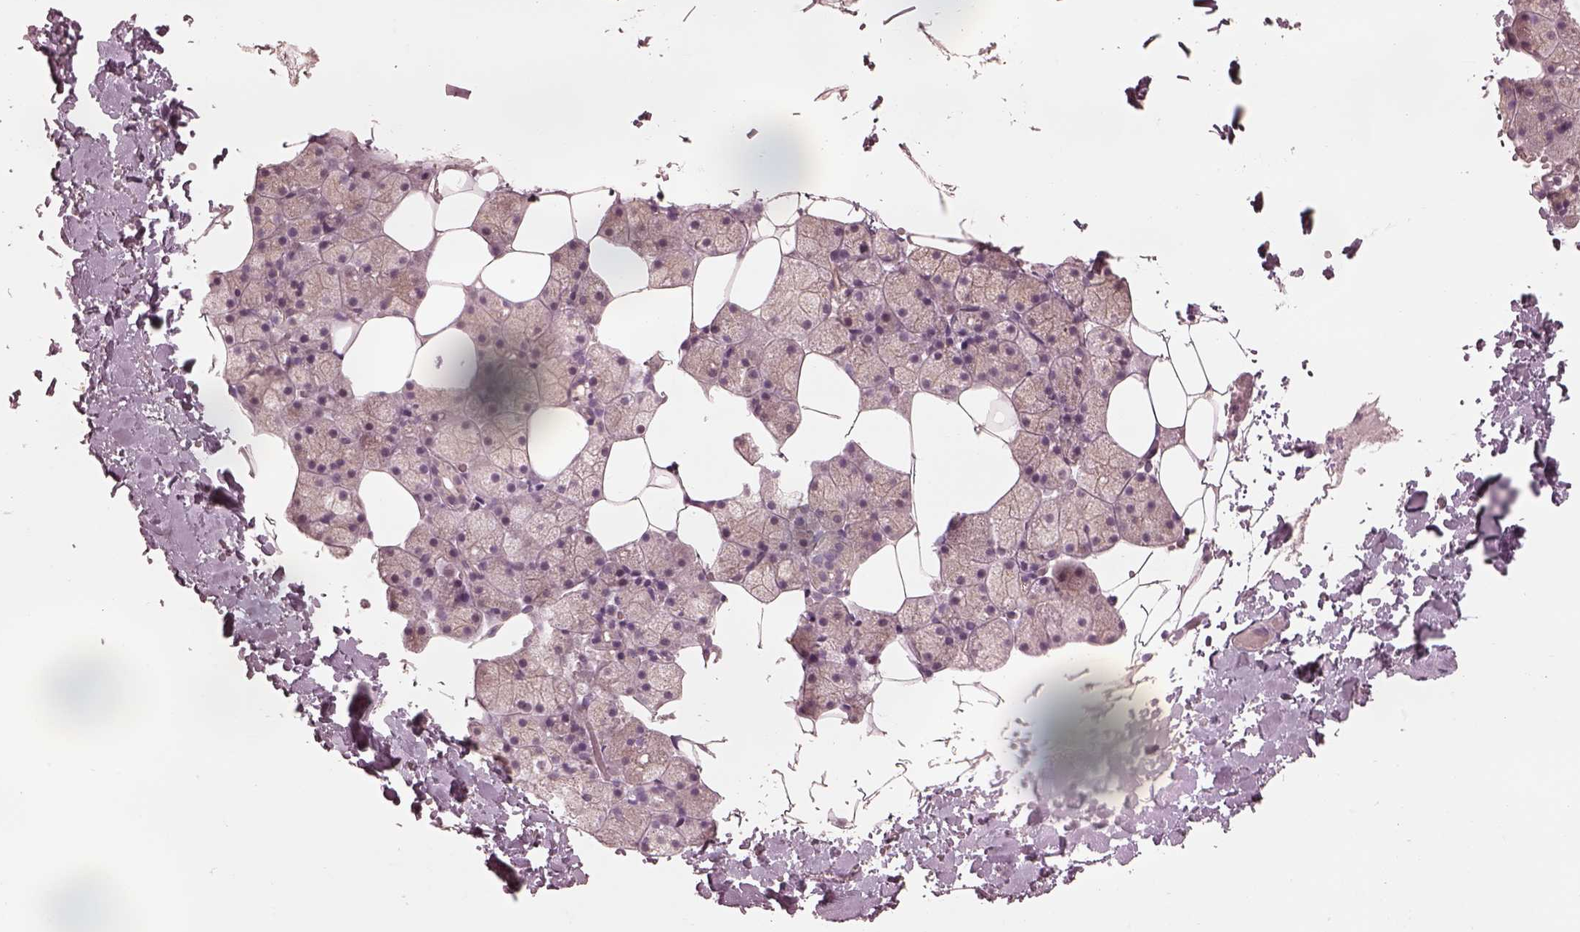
{"staining": {"intensity": "negative", "quantity": "none", "location": "none"}, "tissue": "salivary gland", "cell_type": "Glandular cells", "image_type": "normal", "snomed": [{"axis": "morphology", "description": "Normal tissue, NOS"}, {"axis": "topography", "description": "Salivary gland"}], "caption": "IHC photomicrograph of unremarkable human salivary gland stained for a protein (brown), which exhibits no positivity in glandular cells. The staining is performed using DAB brown chromogen with nuclei counter-stained in using hematoxylin.", "gene": "PRKACG", "patient": {"sex": "male", "age": 38}}